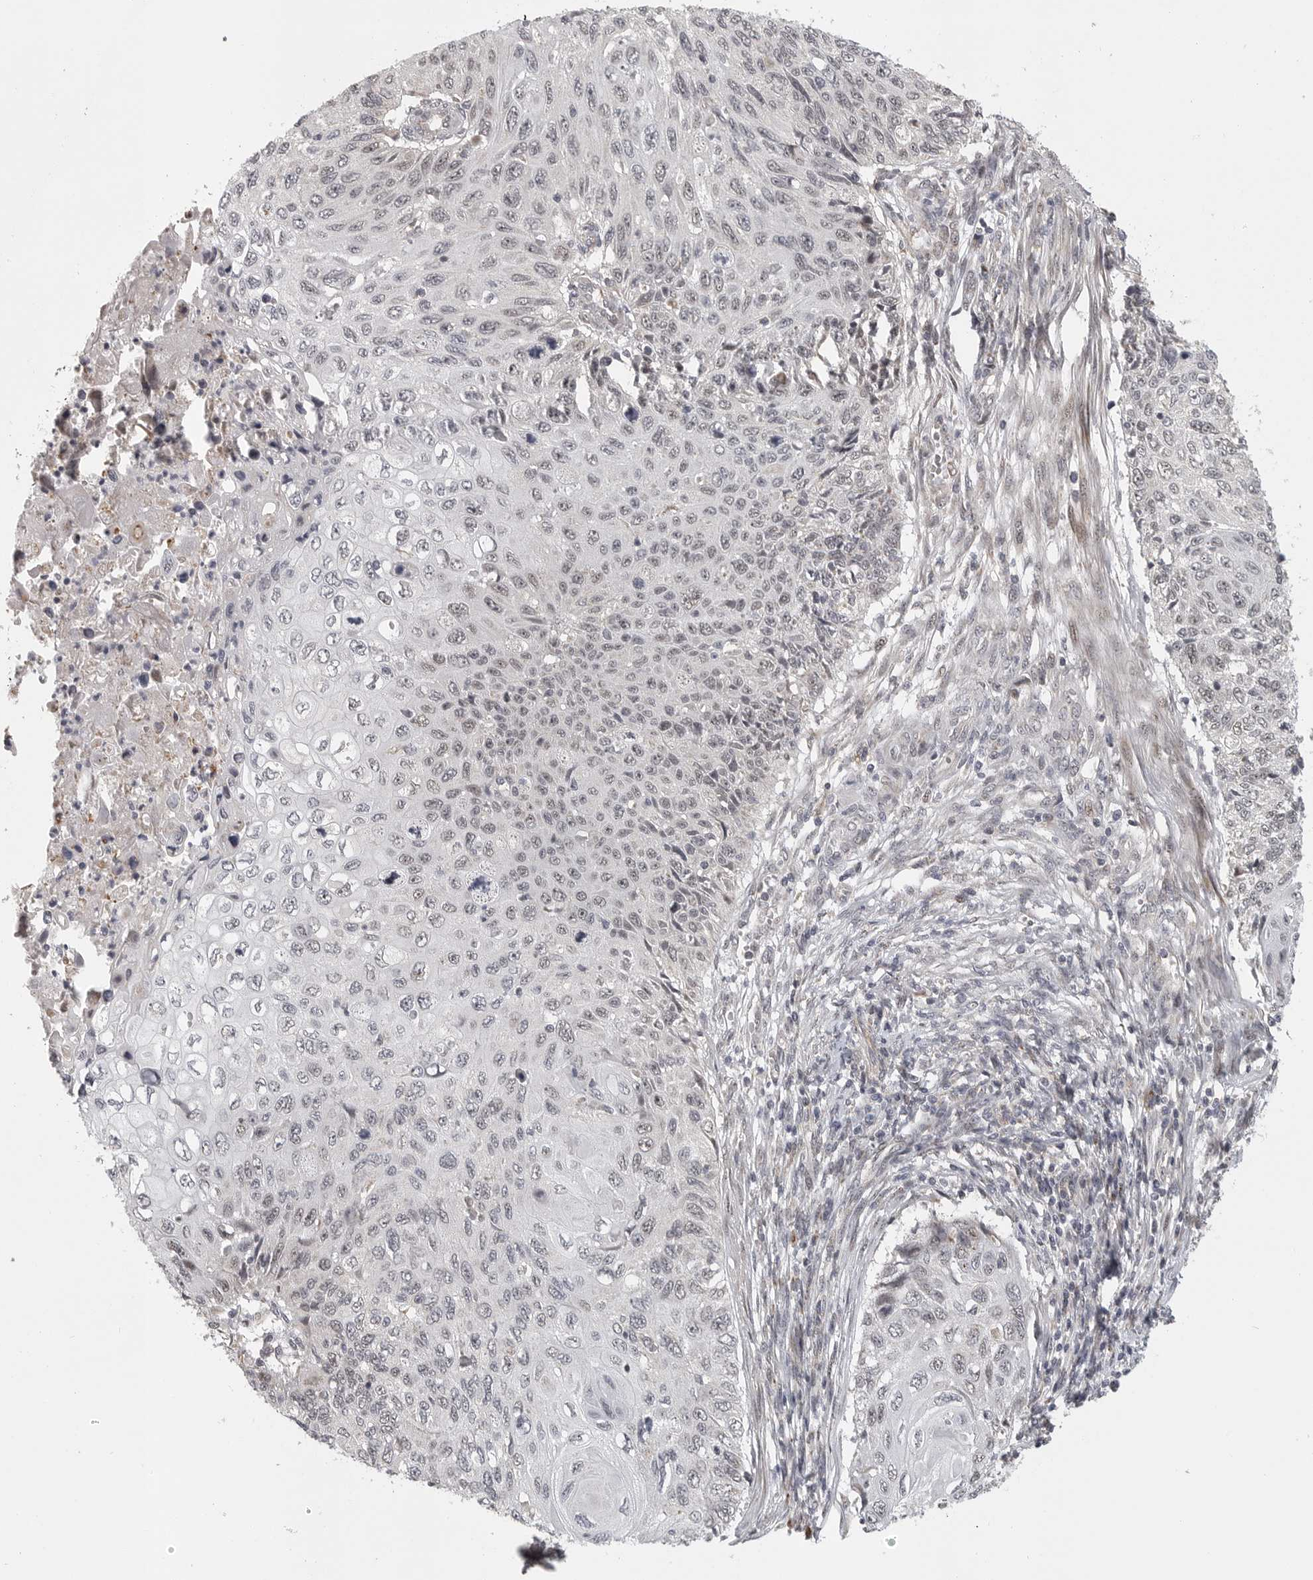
{"staining": {"intensity": "negative", "quantity": "none", "location": "none"}, "tissue": "cervical cancer", "cell_type": "Tumor cells", "image_type": "cancer", "snomed": [{"axis": "morphology", "description": "Squamous cell carcinoma, NOS"}, {"axis": "topography", "description": "Cervix"}], "caption": "Tumor cells show no significant staining in cervical cancer.", "gene": "POLE2", "patient": {"sex": "female", "age": 70}}